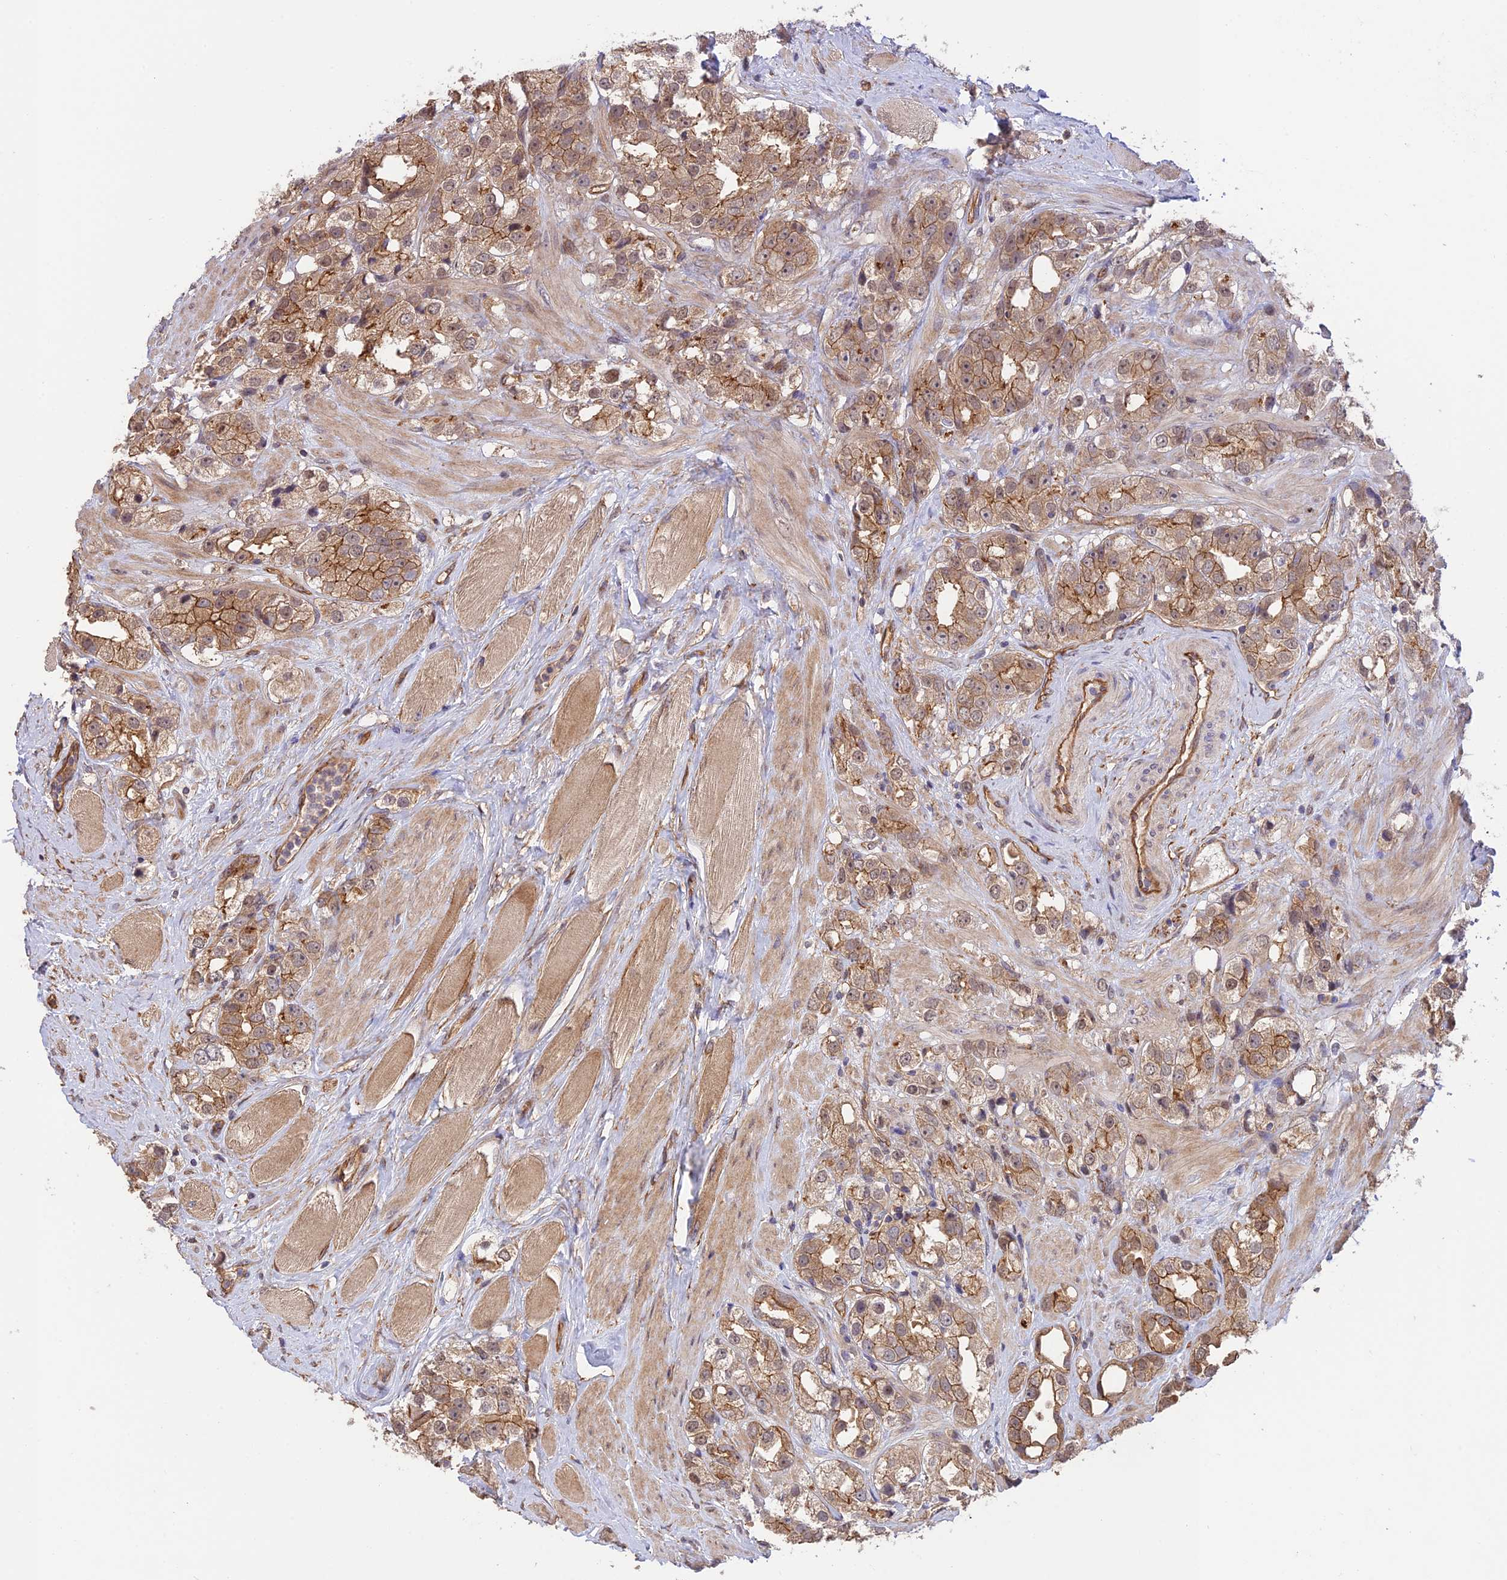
{"staining": {"intensity": "moderate", "quantity": ">75%", "location": "cytoplasmic/membranous"}, "tissue": "prostate cancer", "cell_type": "Tumor cells", "image_type": "cancer", "snomed": [{"axis": "morphology", "description": "Adenocarcinoma, NOS"}, {"axis": "topography", "description": "Prostate"}], "caption": "Protein analysis of prostate cancer tissue exhibits moderate cytoplasmic/membranous expression in about >75% of tumor cells.", "gene": "HOMER2", "patient": {"sex": "male", "age": 79}}